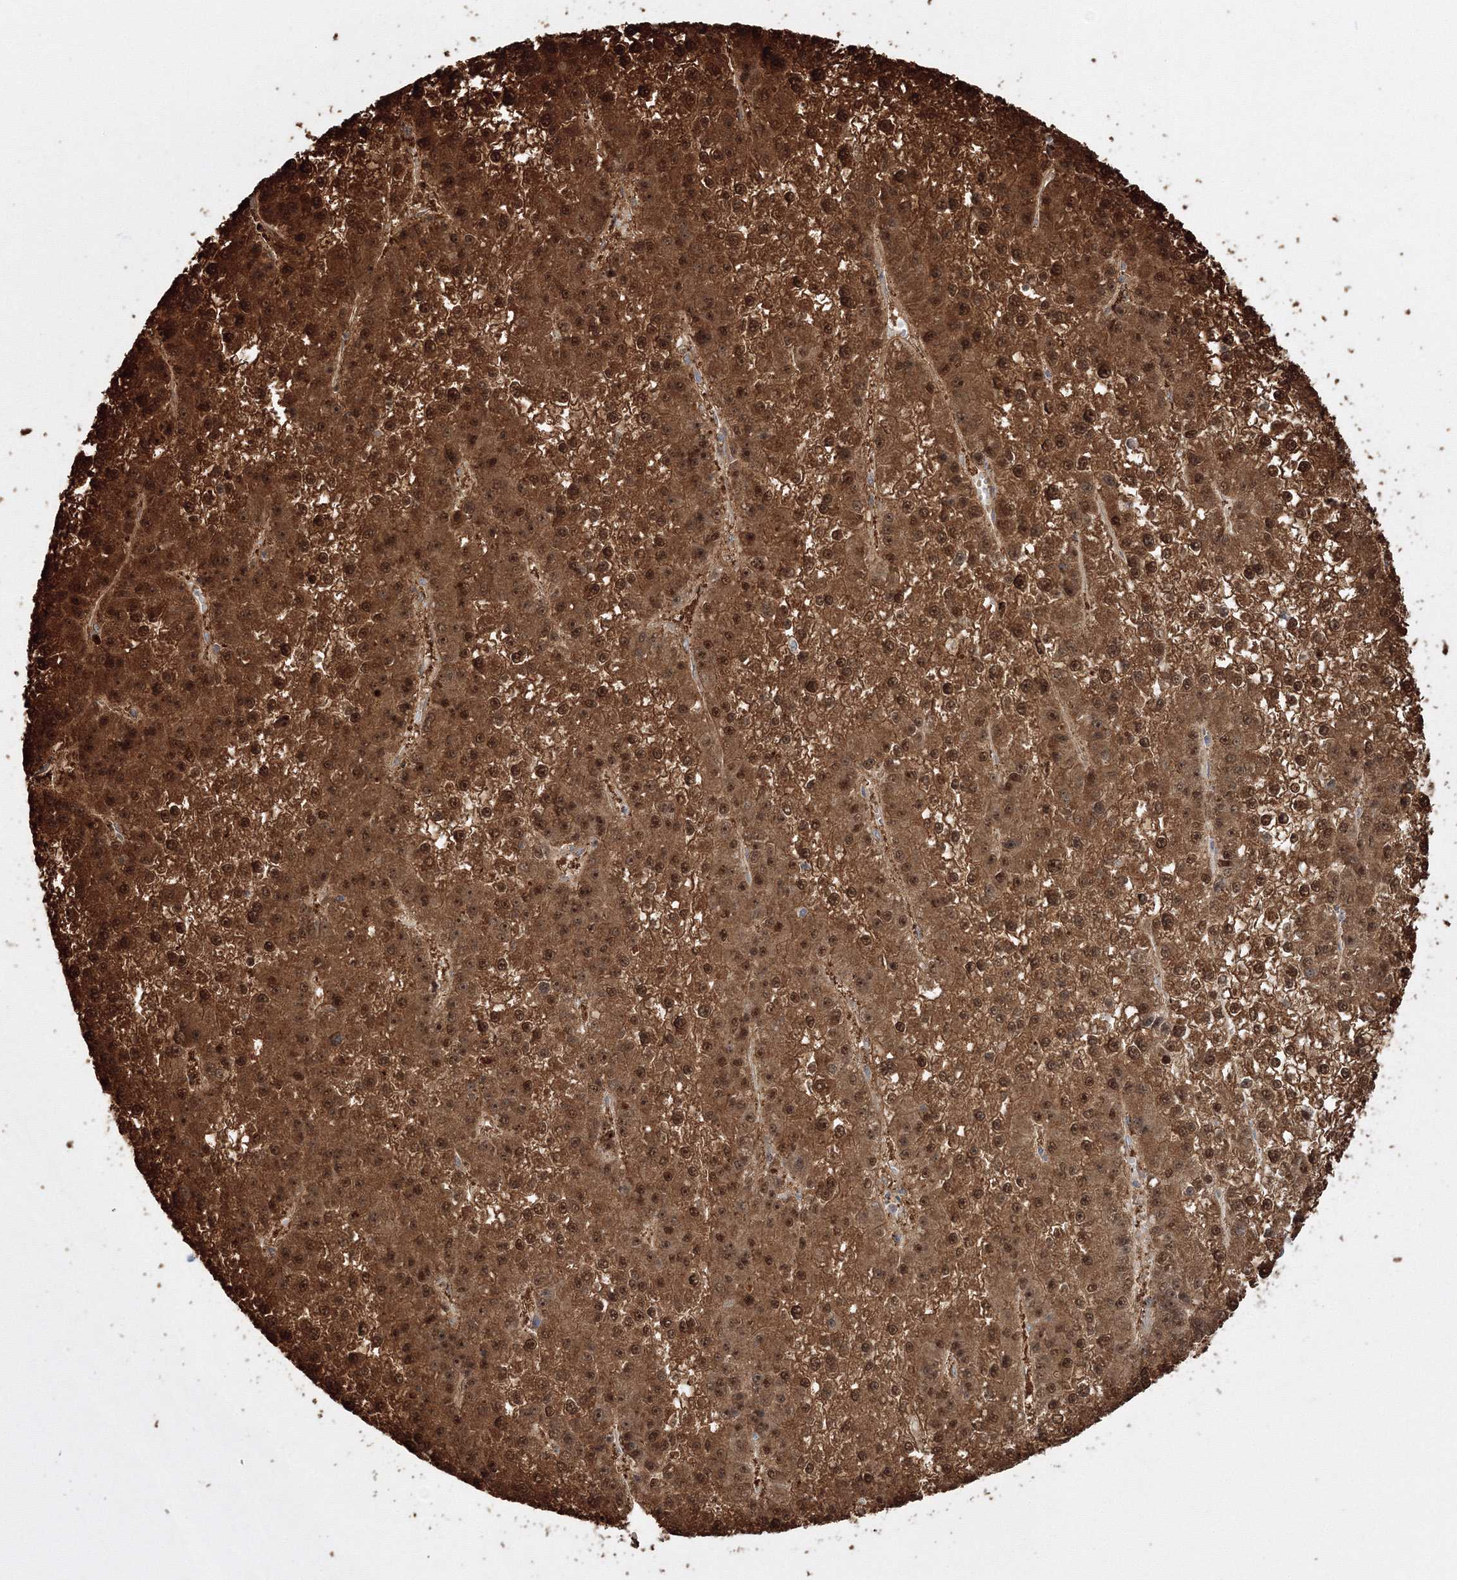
{"staining": {"intensity": "strong", "quantity": ">75%", "location": "cytoplasmic/membranous,nuclear"}, "tissue": "liver cancer", "cell_type": "Tumor cells", "image_type": "cancer", "snomed": [{"axis": "morphology", "description": "Carcinoma, Hepatocellular, NOS"}, {"axis": "topography", "description": "Liver"}], "caption": "Liver cancer stained for a protein (brown) exhibits strong cytoplasmic/membranous and nuclear positive staining in approximately >75% of tumor cells.", "gene": "NPM3", "patient": {"sex": "female", "age": 73}}